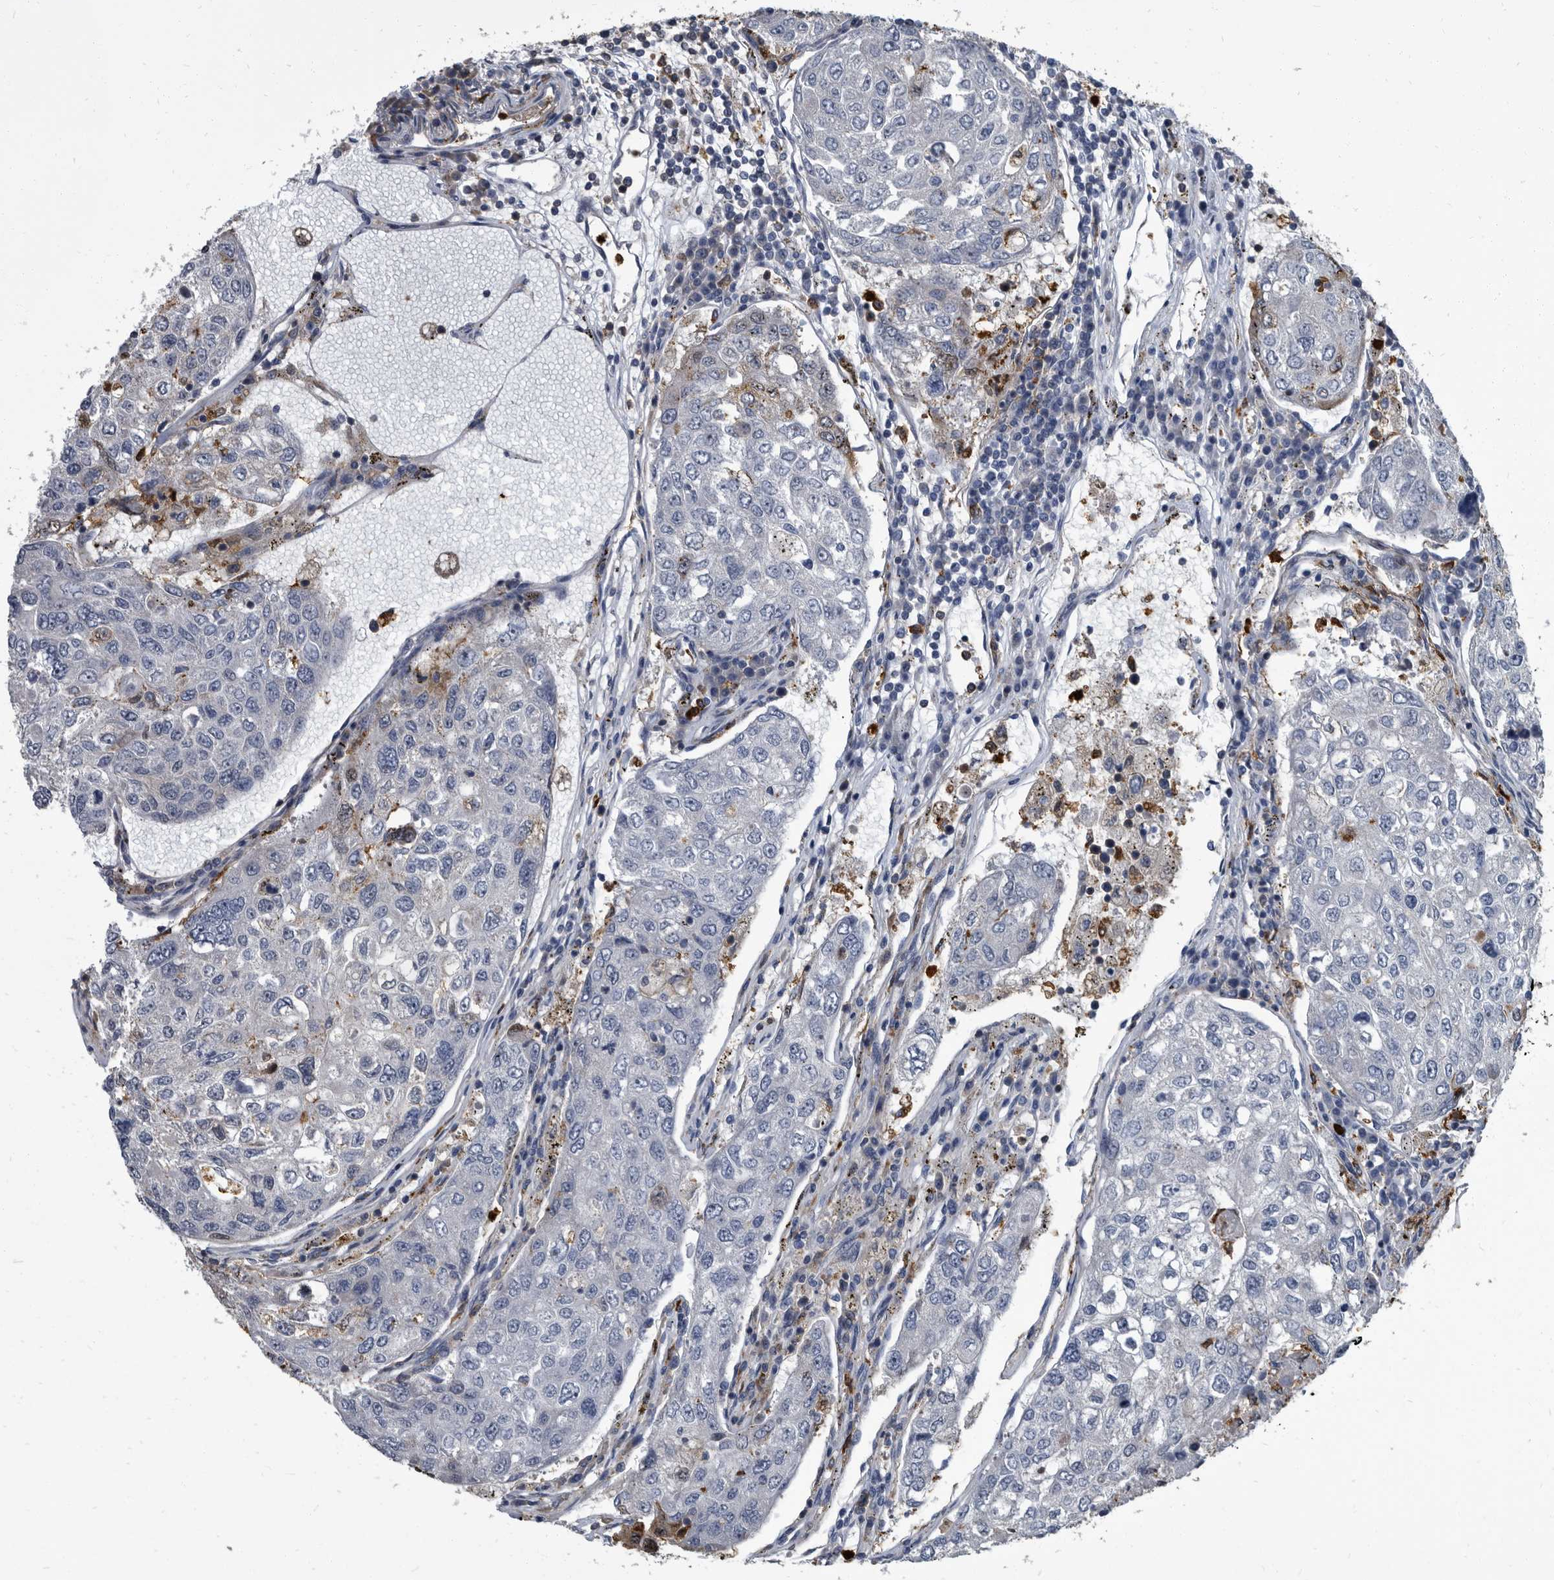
{"staining": {"intensity": "negative", "quantity": "none", "location": "none"}, "tissue": "urothelial cancer", "cell_type": "Tumor cells", "image_type": "cancer", "snomed": [{"axis": "morphology", "description": "Urothelial carcinoma, High grade"}, {"axis": "topography", "description": "Lymph node"}, {"axis": "topography", "description": "Urinary bladder"}], "caption": "An immunohistochemistry histopathology image of urothelial cancer is shown. There is no staining in tumor cells of urothelial cancer.", "gene": "CDV3", "patient": {"sex": "male", "age": 51}}